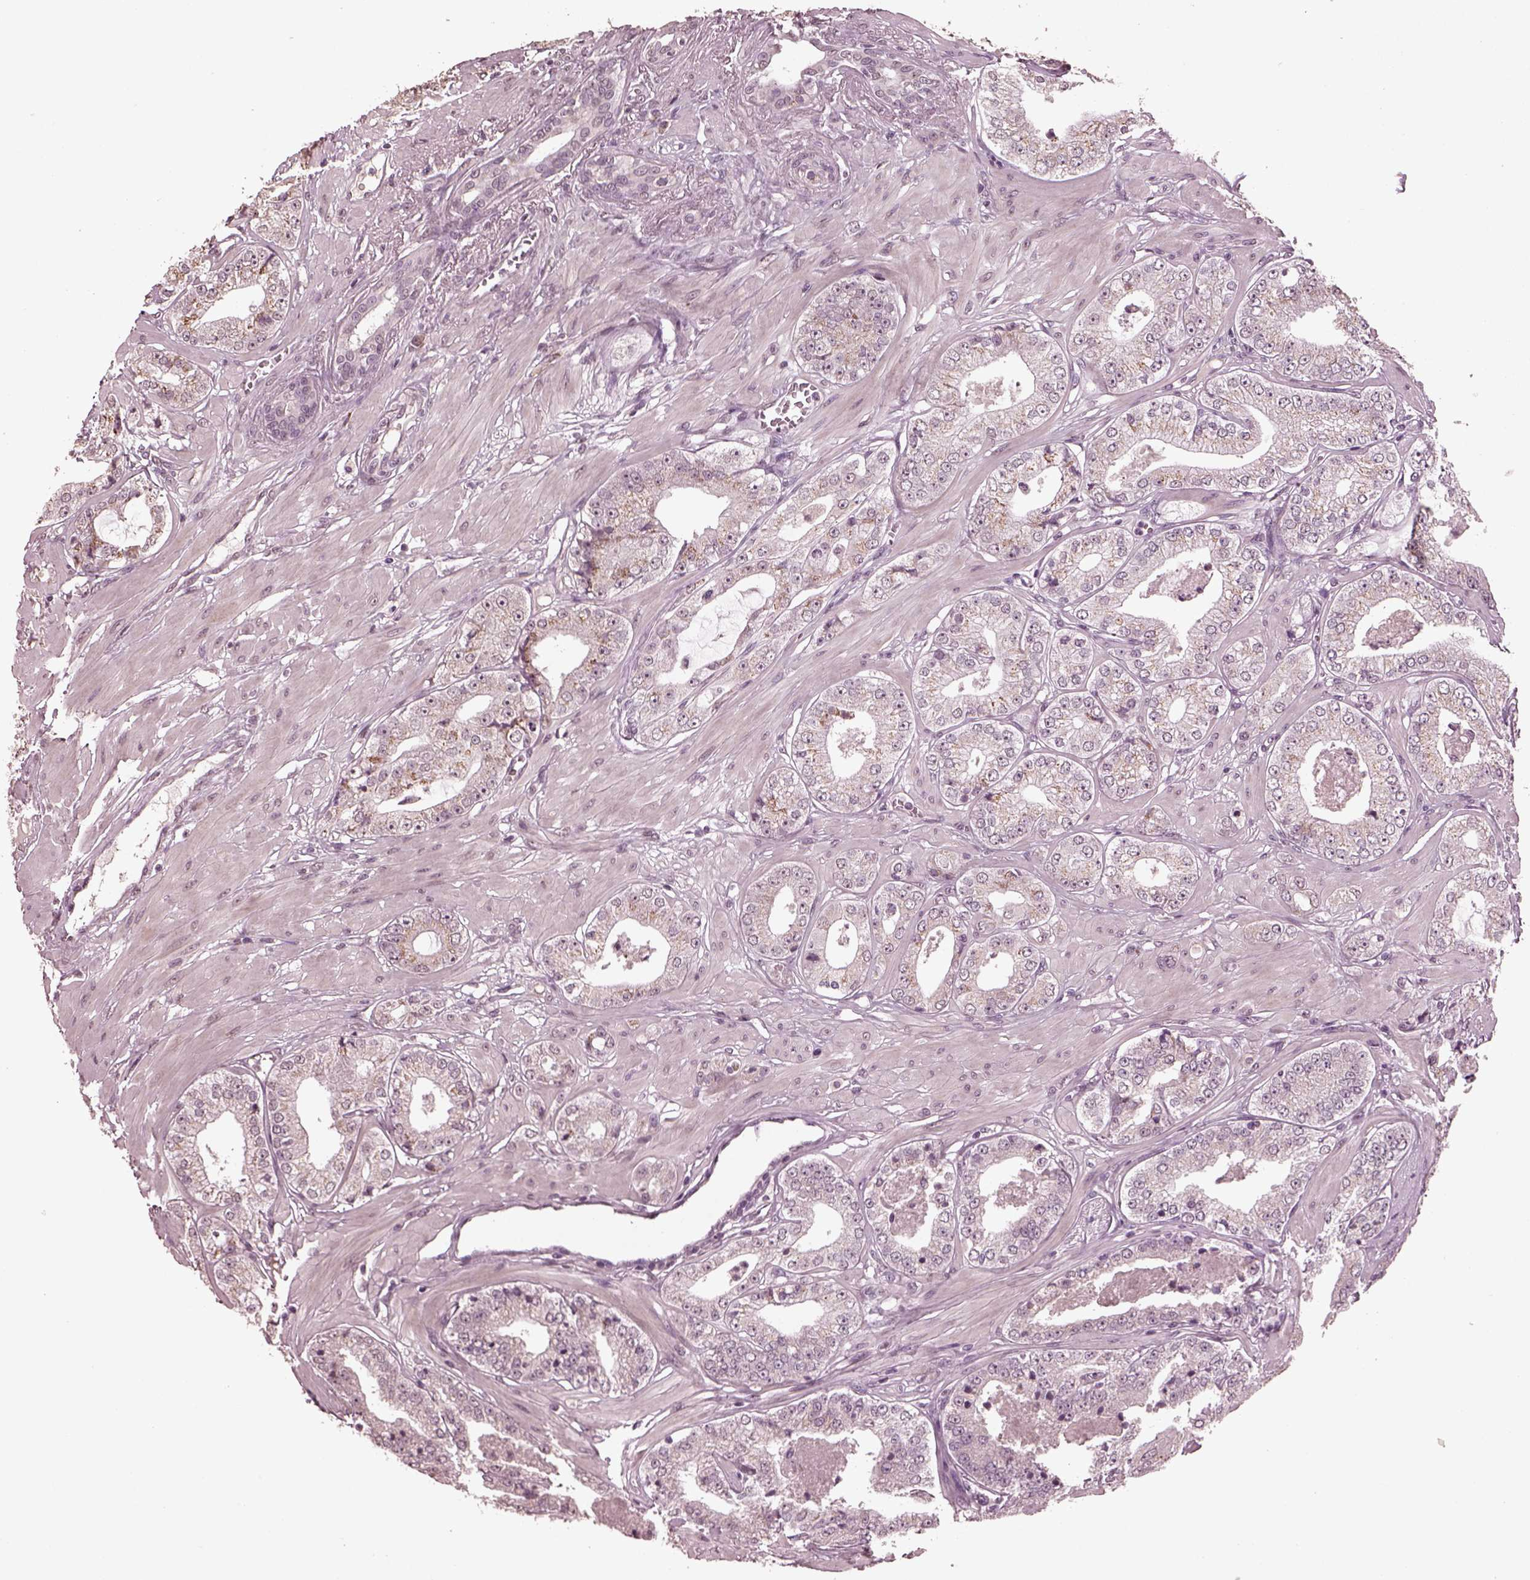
{"staining": {"intensity": "moderate", "quantity": ">75%", "location": "cytoplasmic/membranous"}, "tissue": "prostate cancer", "cell_type": "Tumor cells", "image_type": "cancer", "snomed": [{"axis": "morphology", "description": "Adenocarcinoma, Low grade"}, {"axis": "topography", "description": "Prostate"}], "caption": "Human prostate low-grade adenocarcinoma stained with a protein marker demonstrates moderate staining in tumor cells.", "gene": "IL18RAP", "patient": {"sex": "male", "age": 60}}